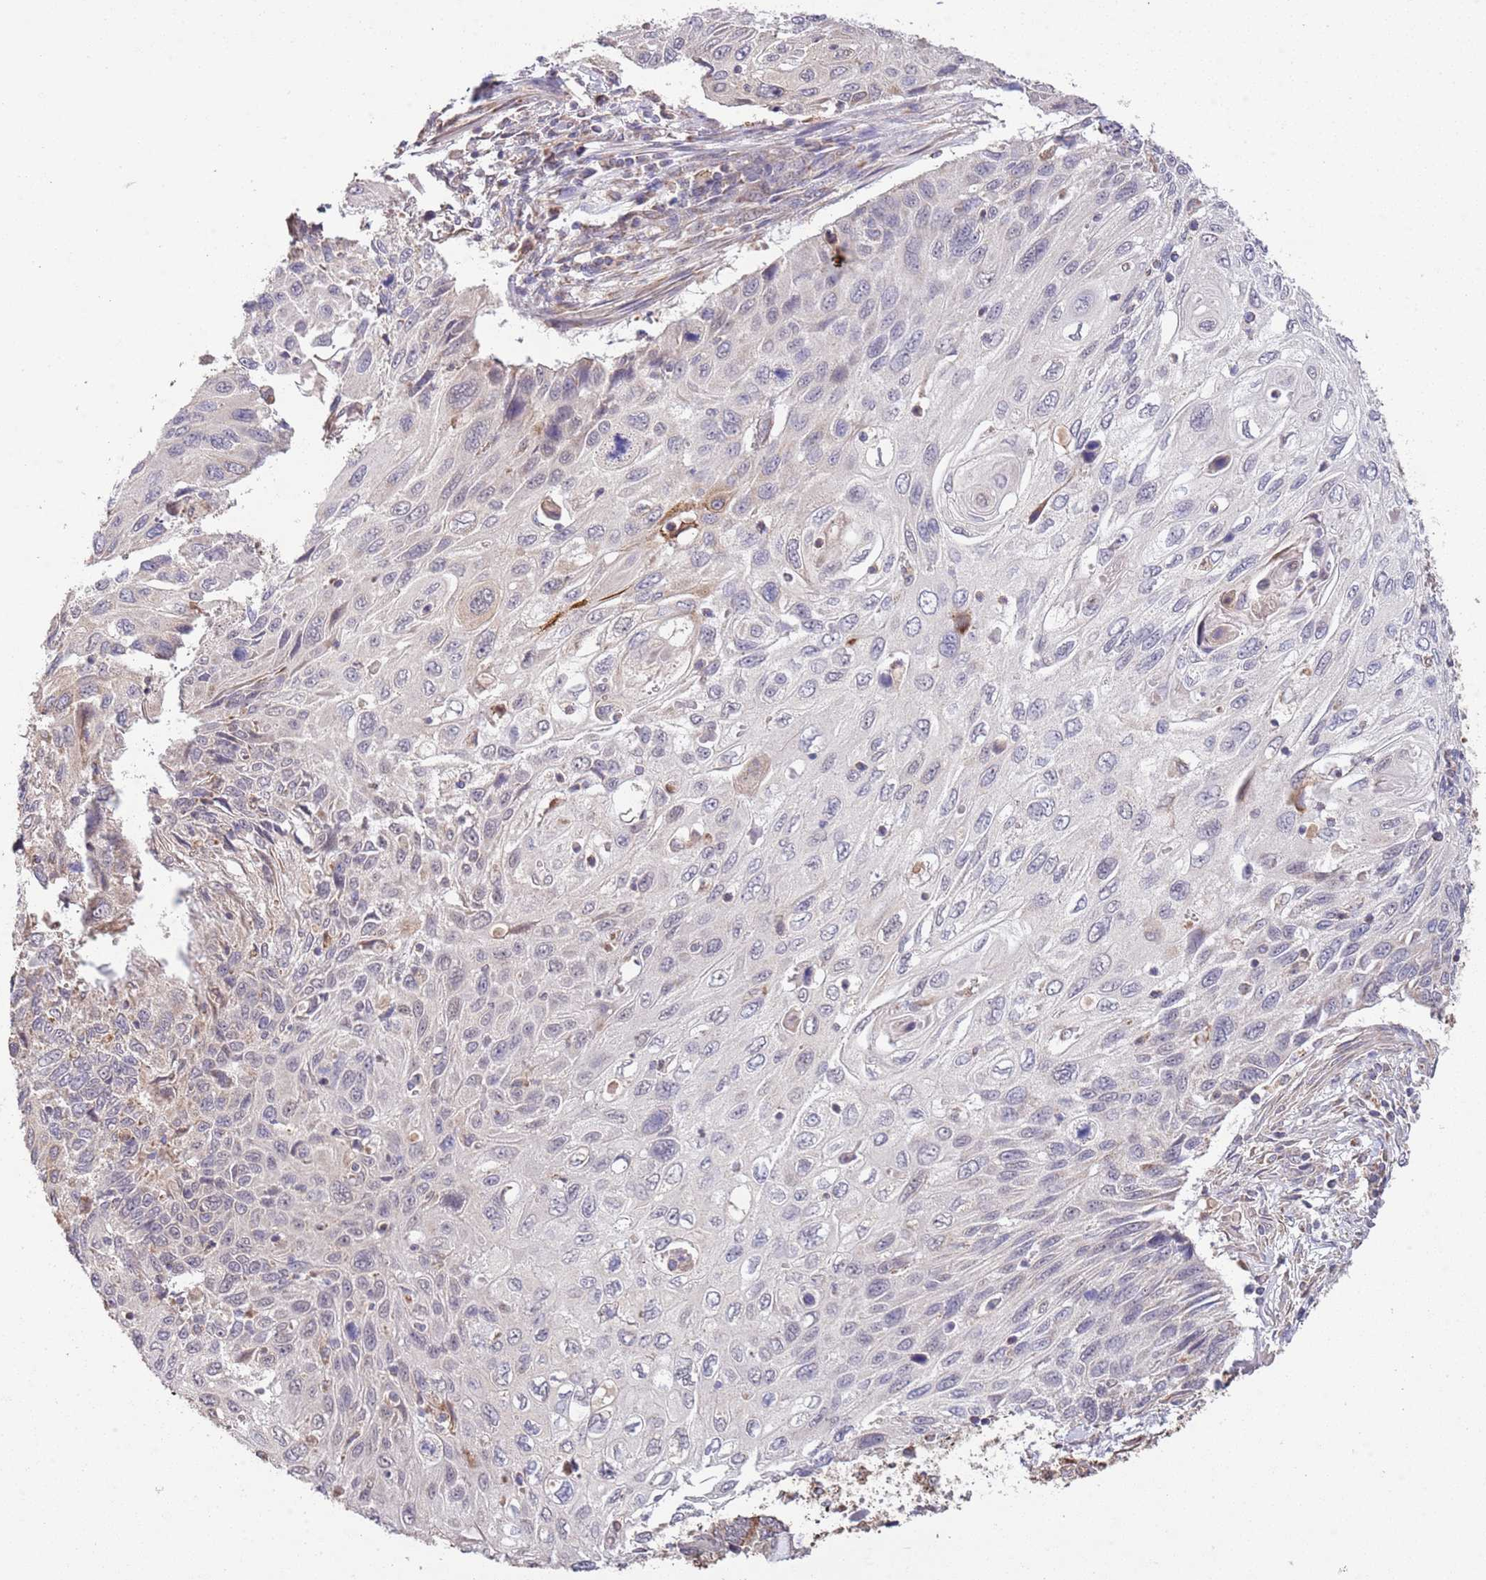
{"staining": {"intensity": "negative", "quantity": "none", "location": "none"}, "tissue": "cervical cancer", "cell_type": "Tumor cells", "image_type": "cancer", "snomed": [{"axis": "morphology", "description": "Squamous cell carcinoma, NOS"}, {"axis": "topography", "description": "Cervix"}], "caption": "High power microscopy micrograph of an immunohistochemistry (IHC) image of cervical cancer (squamous cell carcinoma), revealing no significant positivity in tumor cells.", "gene": "IVD", "patient": {"sex": "female", "age": 70}}